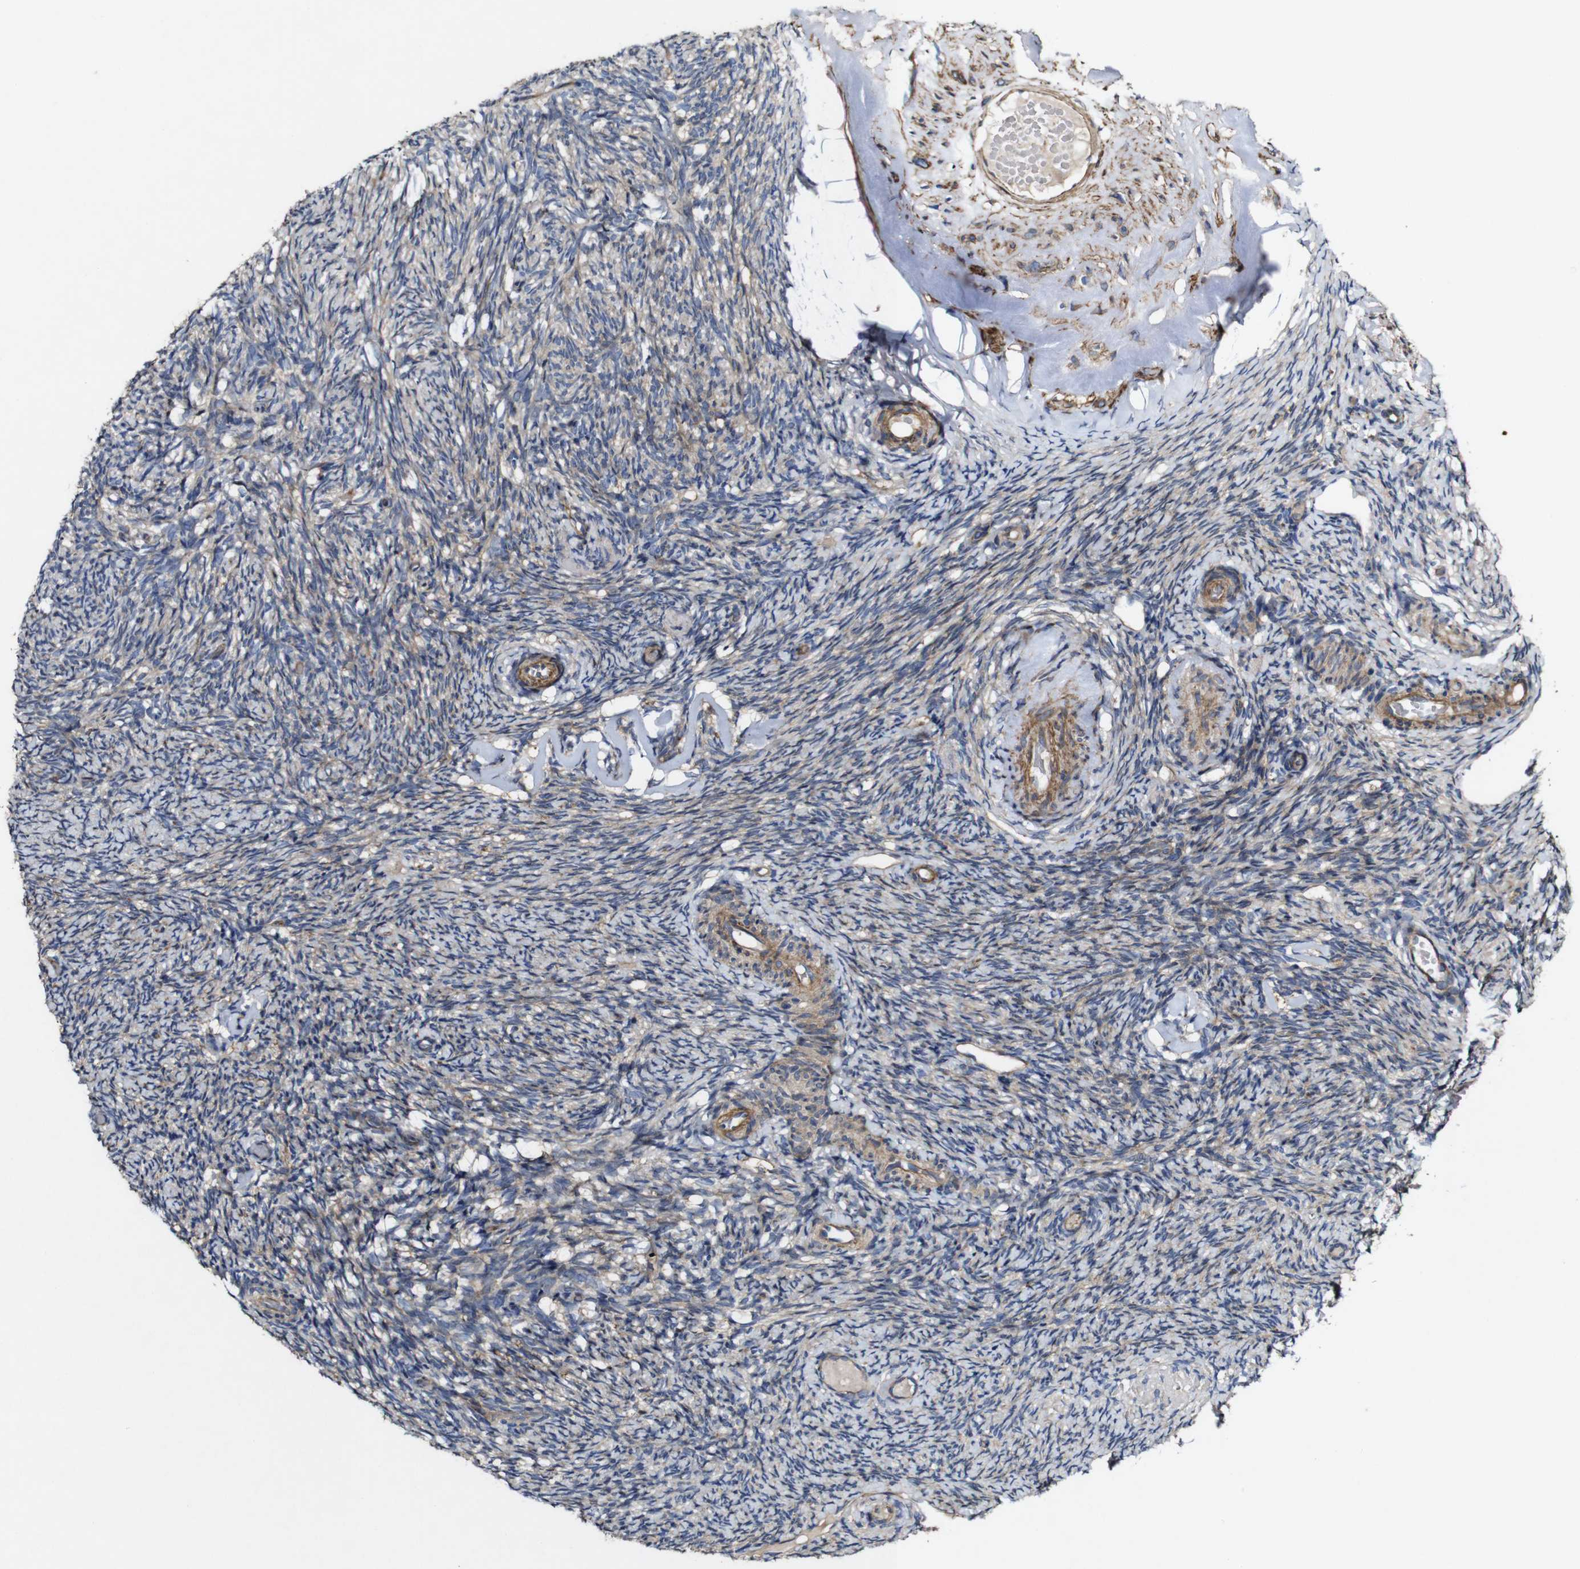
{"staining": {"intensity": "strong", "quantity": ">75%", "location": "cytoplasmic/membranous"}, "tissue": "ovary", "cell_type": "Follicle cells", "image_type": "normal", "snomed": [{"axis": "morphology", "description": "Normal tissue, NOS"}, {"axis": "topography", "description": "Ovary"}], "caption": "A brown stain labels strong cytoplasmic/membranous positivity of a protein in follicle cells of normal ovary. (IHC, brightfield microscopy, high magnification).", "gene": "GSDME", "patient": {"sex": "female", "age": 60}}